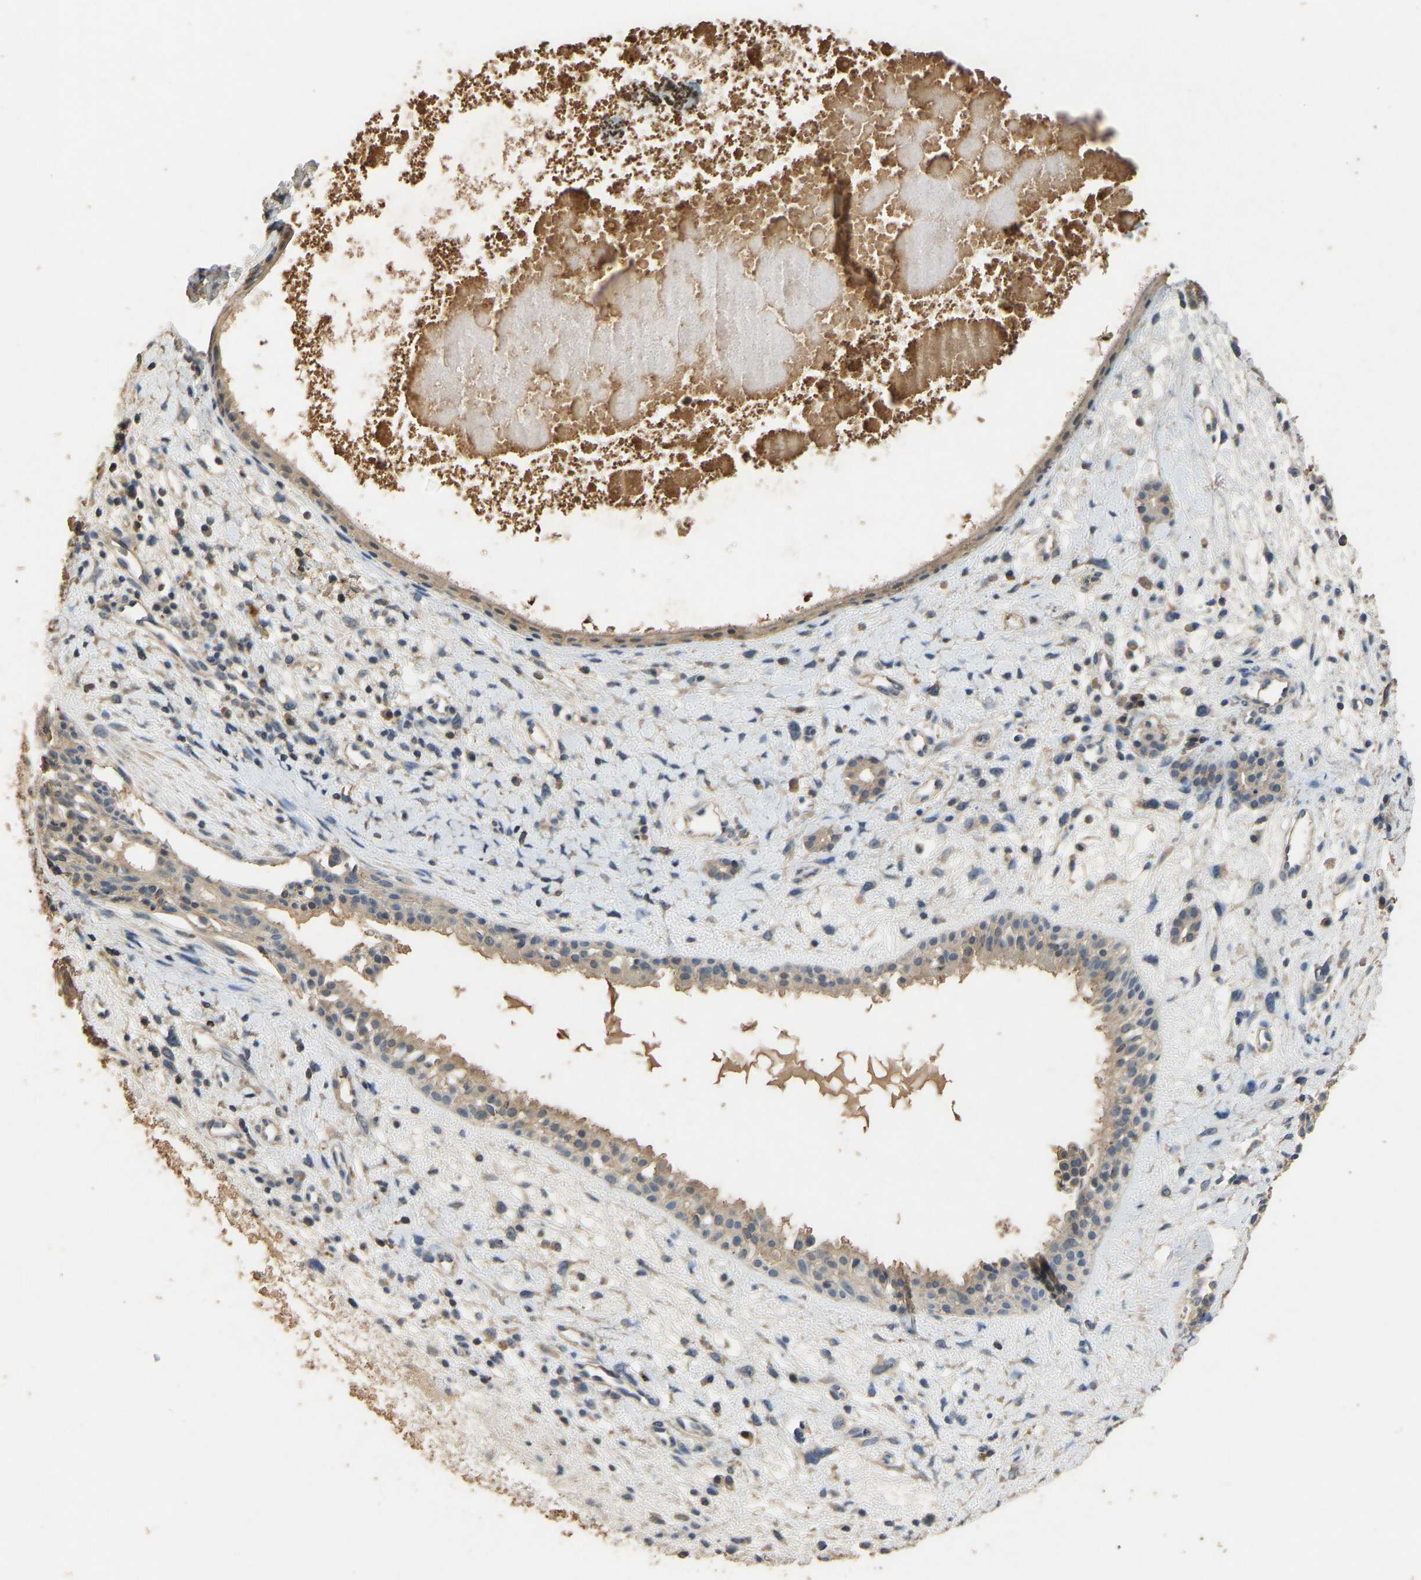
{"staining": {"intensity": "weak", "quantity": ">75%", "location": "cytoplasmic/membranous"}, "tissue": "nasopharynx", "cell_type": "Respiratory epithelial cells", "image_type": "normal", "snomed": [{"axis": "morphology", "description": "Normal tissue, NOS"}, {"axis": "topography", "description": "Nasopharynx"}], "caption": "A photomicrograph showing weak cytoplasmic/membranous positivity in approximately >75% of respiratory epithelial cells in normal nasopharynx, as visualized by brown immunohistochemical staining.", "gene": "CIDEC", "patient": {"sex": "male", "age": 22}}